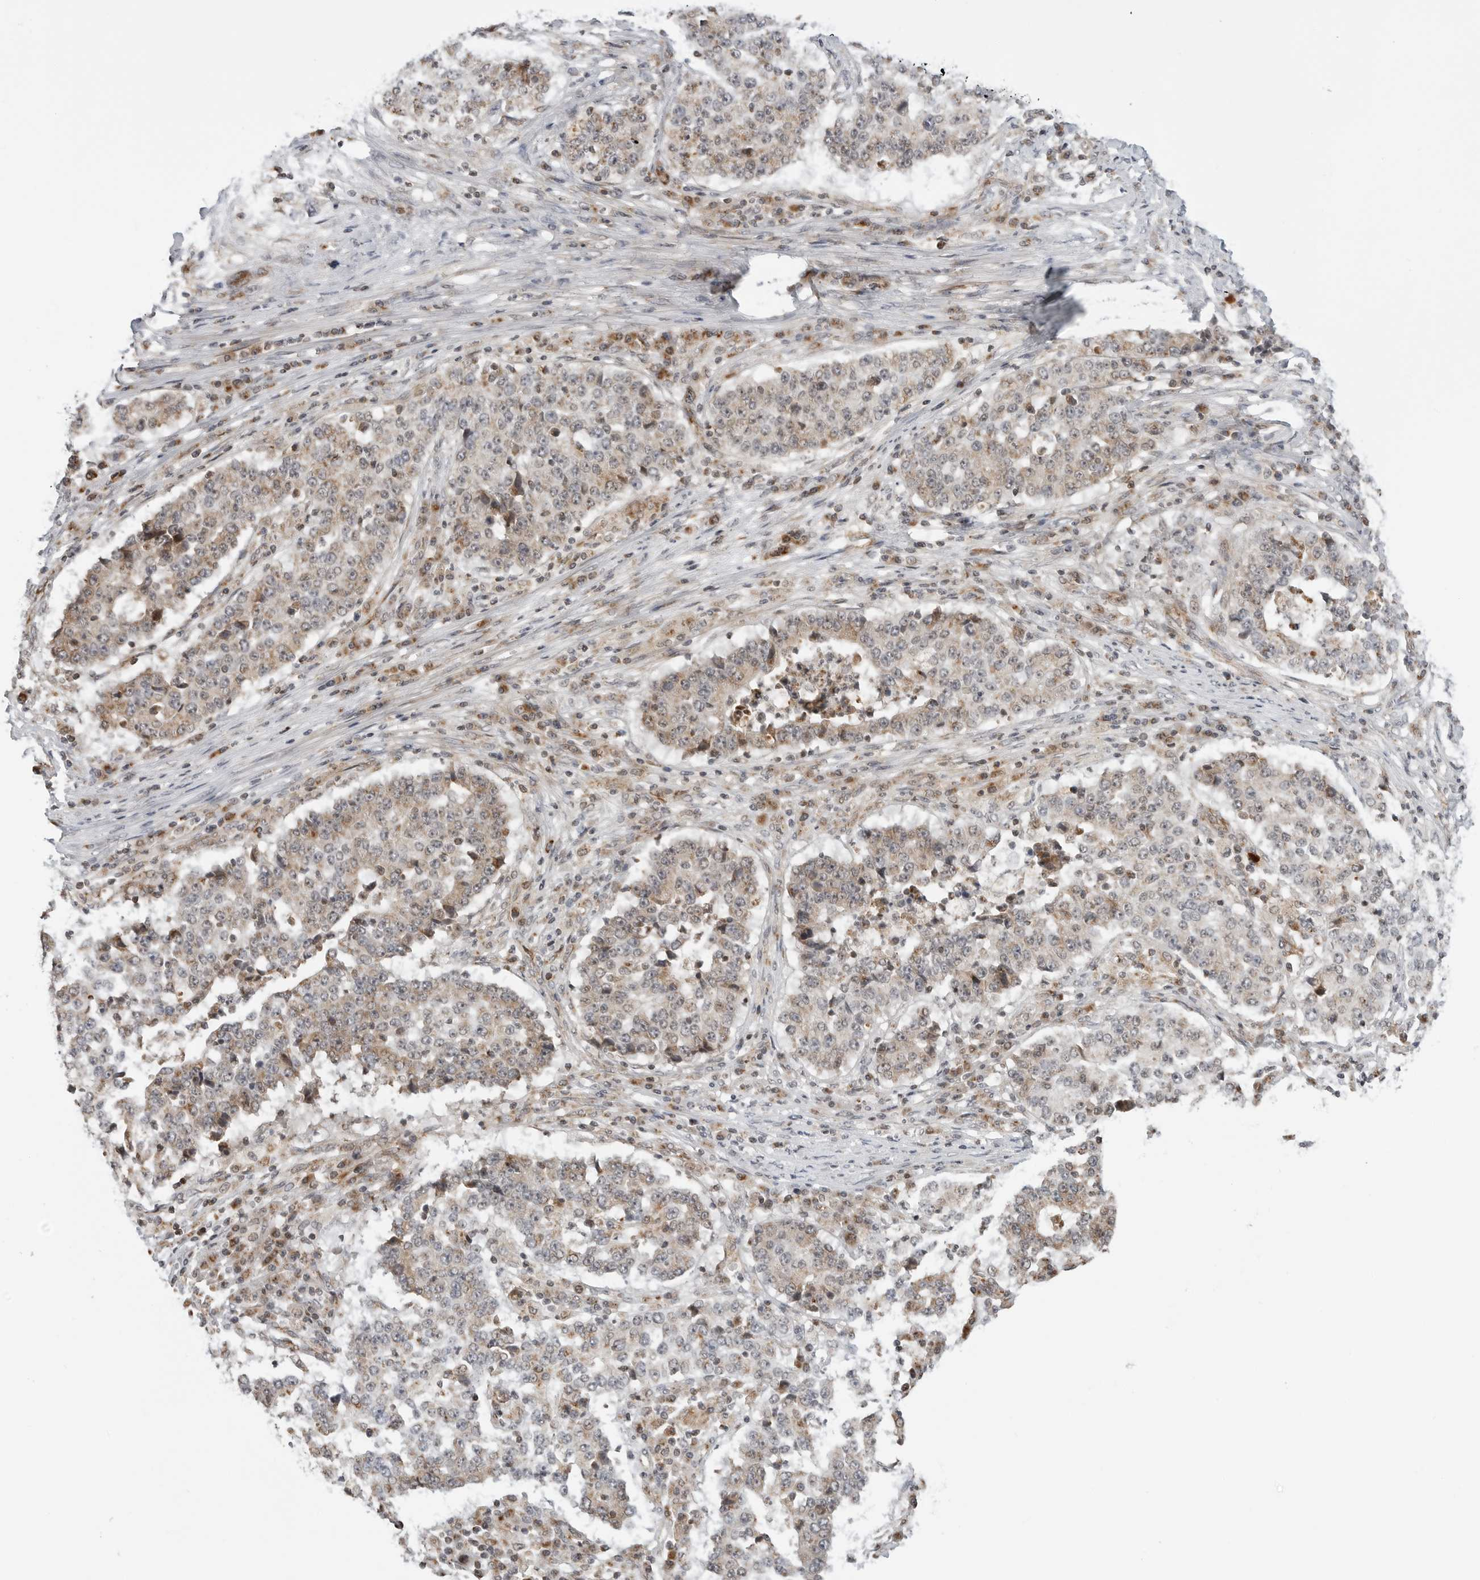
{"staining": {"intensity": "weak", "quantity": "<25%", "location": "cytoplasmic/membranous"}, "tissue": "stomach cancer", "cell_type": "Tumor cells", "image_type": "cancer", "snomed": [{"axis": "morphology", "description": "Adenocarcinoma, NOS"}, {"axis": "topography", "description": "Stomach"}], "caption": "Tumor cells are negative for protein expression in human adenocarcinoma (stomach).", "gene": "PEX2", "patient": {"sex": "male", "age": 59}}